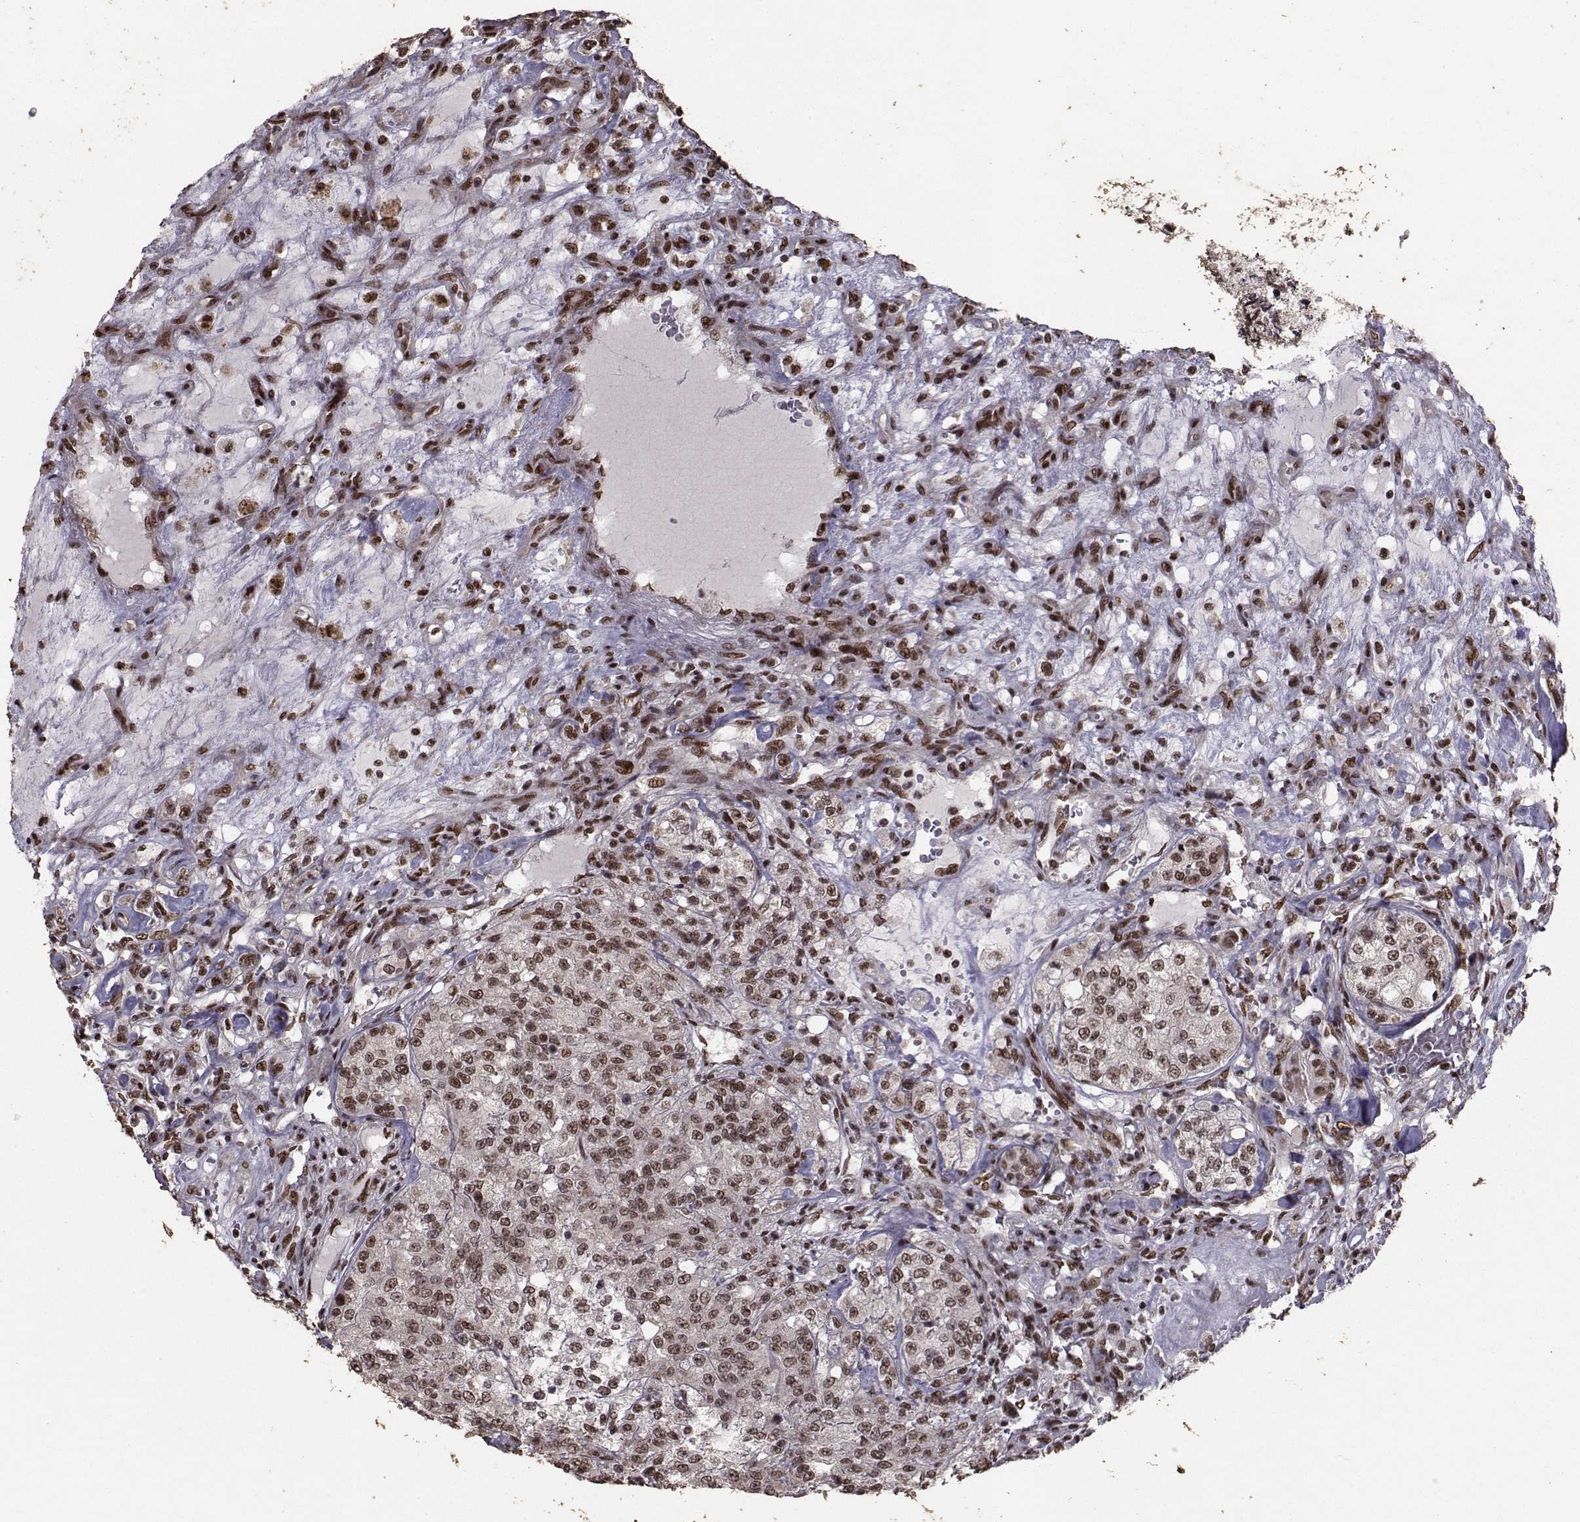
{"staining": {"intensity": "strong", "quantity": "25%-75%", "location": "nuclear"}, "tissue": "renal cancer", "cell_type": "Tumor cells", "image_type": "cancer", "snomed": [{"axis": "morphology", "description": "Adenocarcinoma, NOS"}, {"axis": "topography", "description": "Kidney"}], "caption": "Protein staining of renal adenocarcinoma tissue displays strong nuclear positivity in about 25%-75% of tumor cells. The staining was performed using DAB (3,3'-diaminobenzidine), with brown indicating positive protein expression. Nuclei are stained blue with hematoxylin.", "gene": "SF1", "patient": {"sex": "female", "age": 63}}